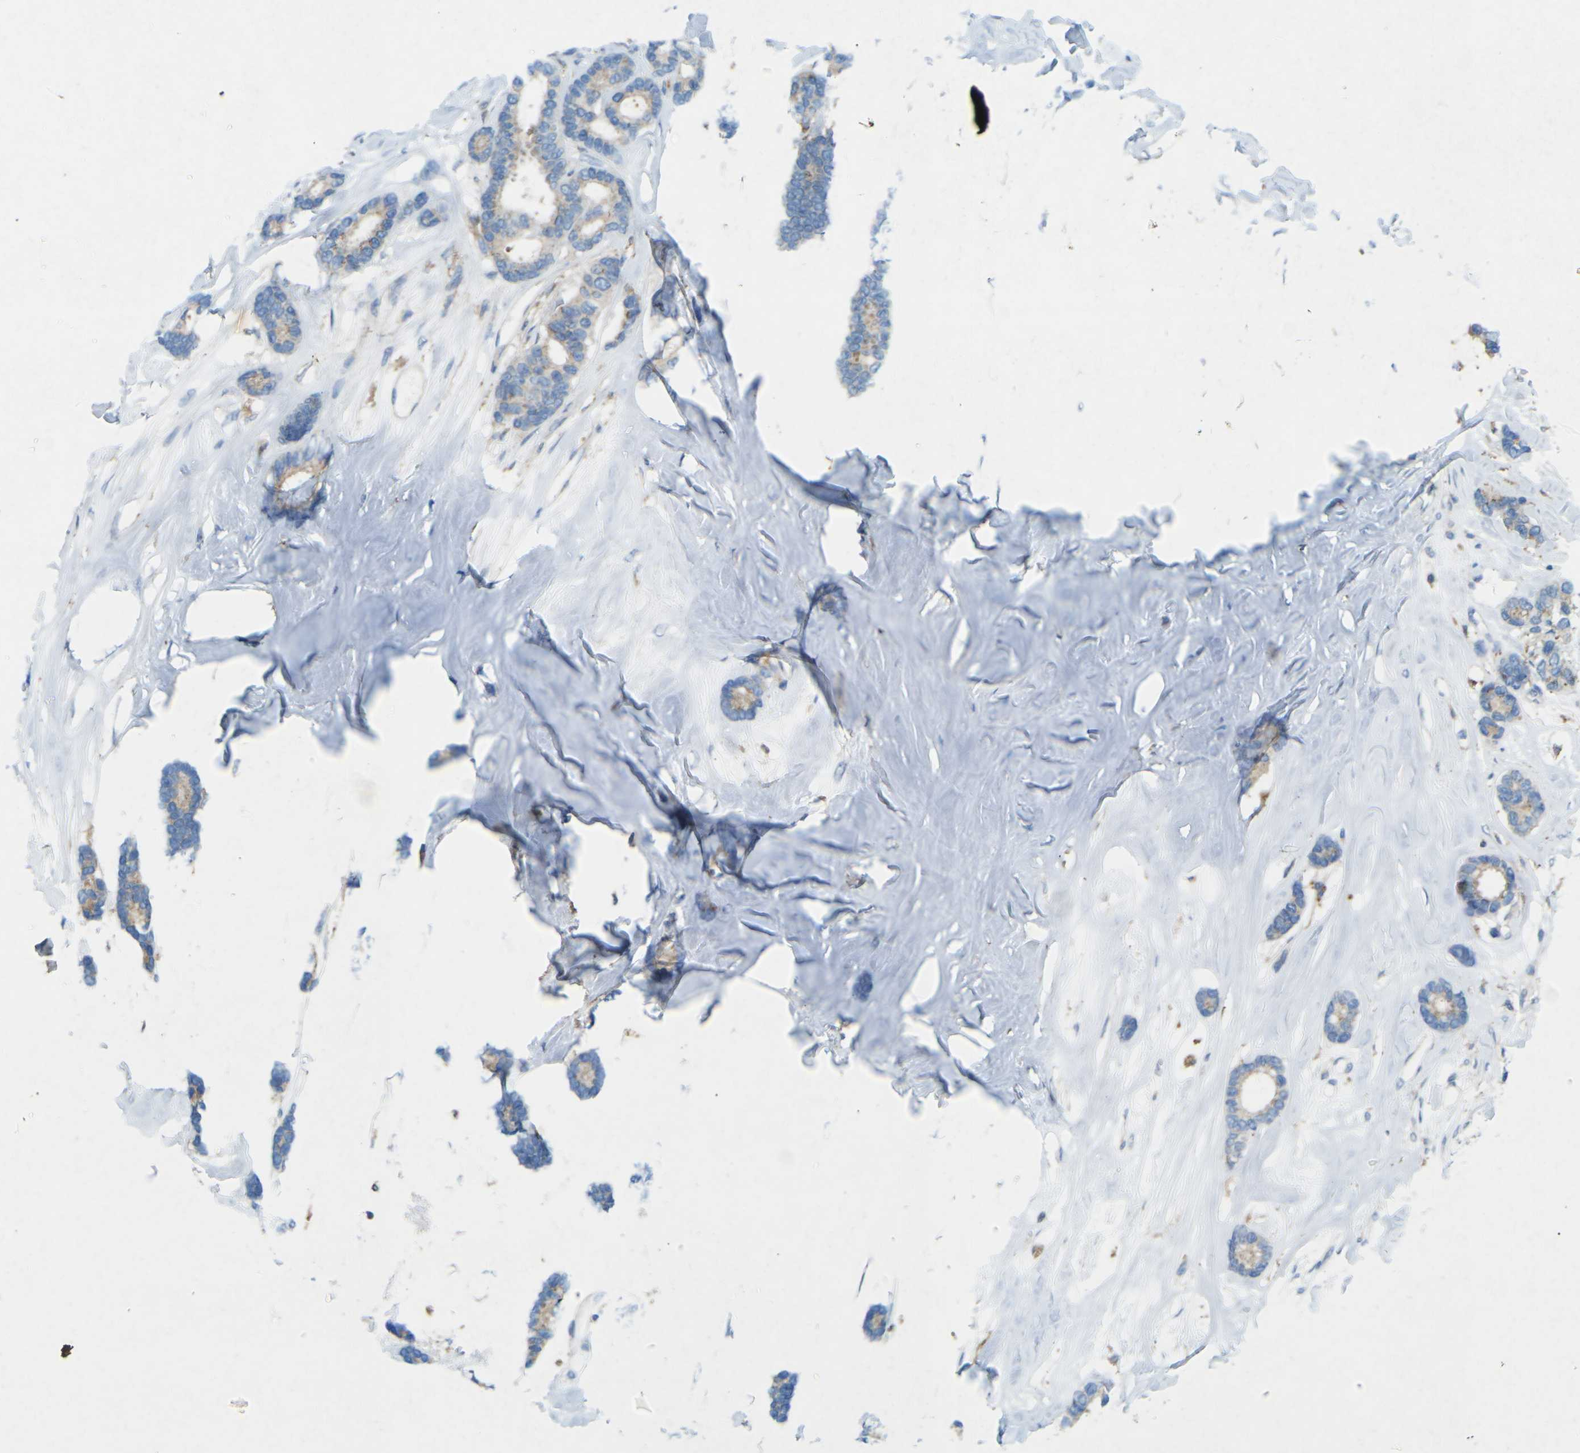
{"staining": {"intensity": "weak", "quantity": ">75%", "location": "cytoplasmic/membranous"}, "tissue": "breast cancer", "cell_type": "Tumor cells", "image_type": "cancer", "snomed": [{"axis": "morphology", "description": "Duct carcinoma"}, {"axis": "topography", "description": "Breast"}], "caption": "IHC of breast invasive ductal carcinoma reveals low levels of weak cytoplasmic/membranous expression in approximately >75% of tumor cells.", "gene": "STK11", "patient": {"sex": "female", "age": 87}}